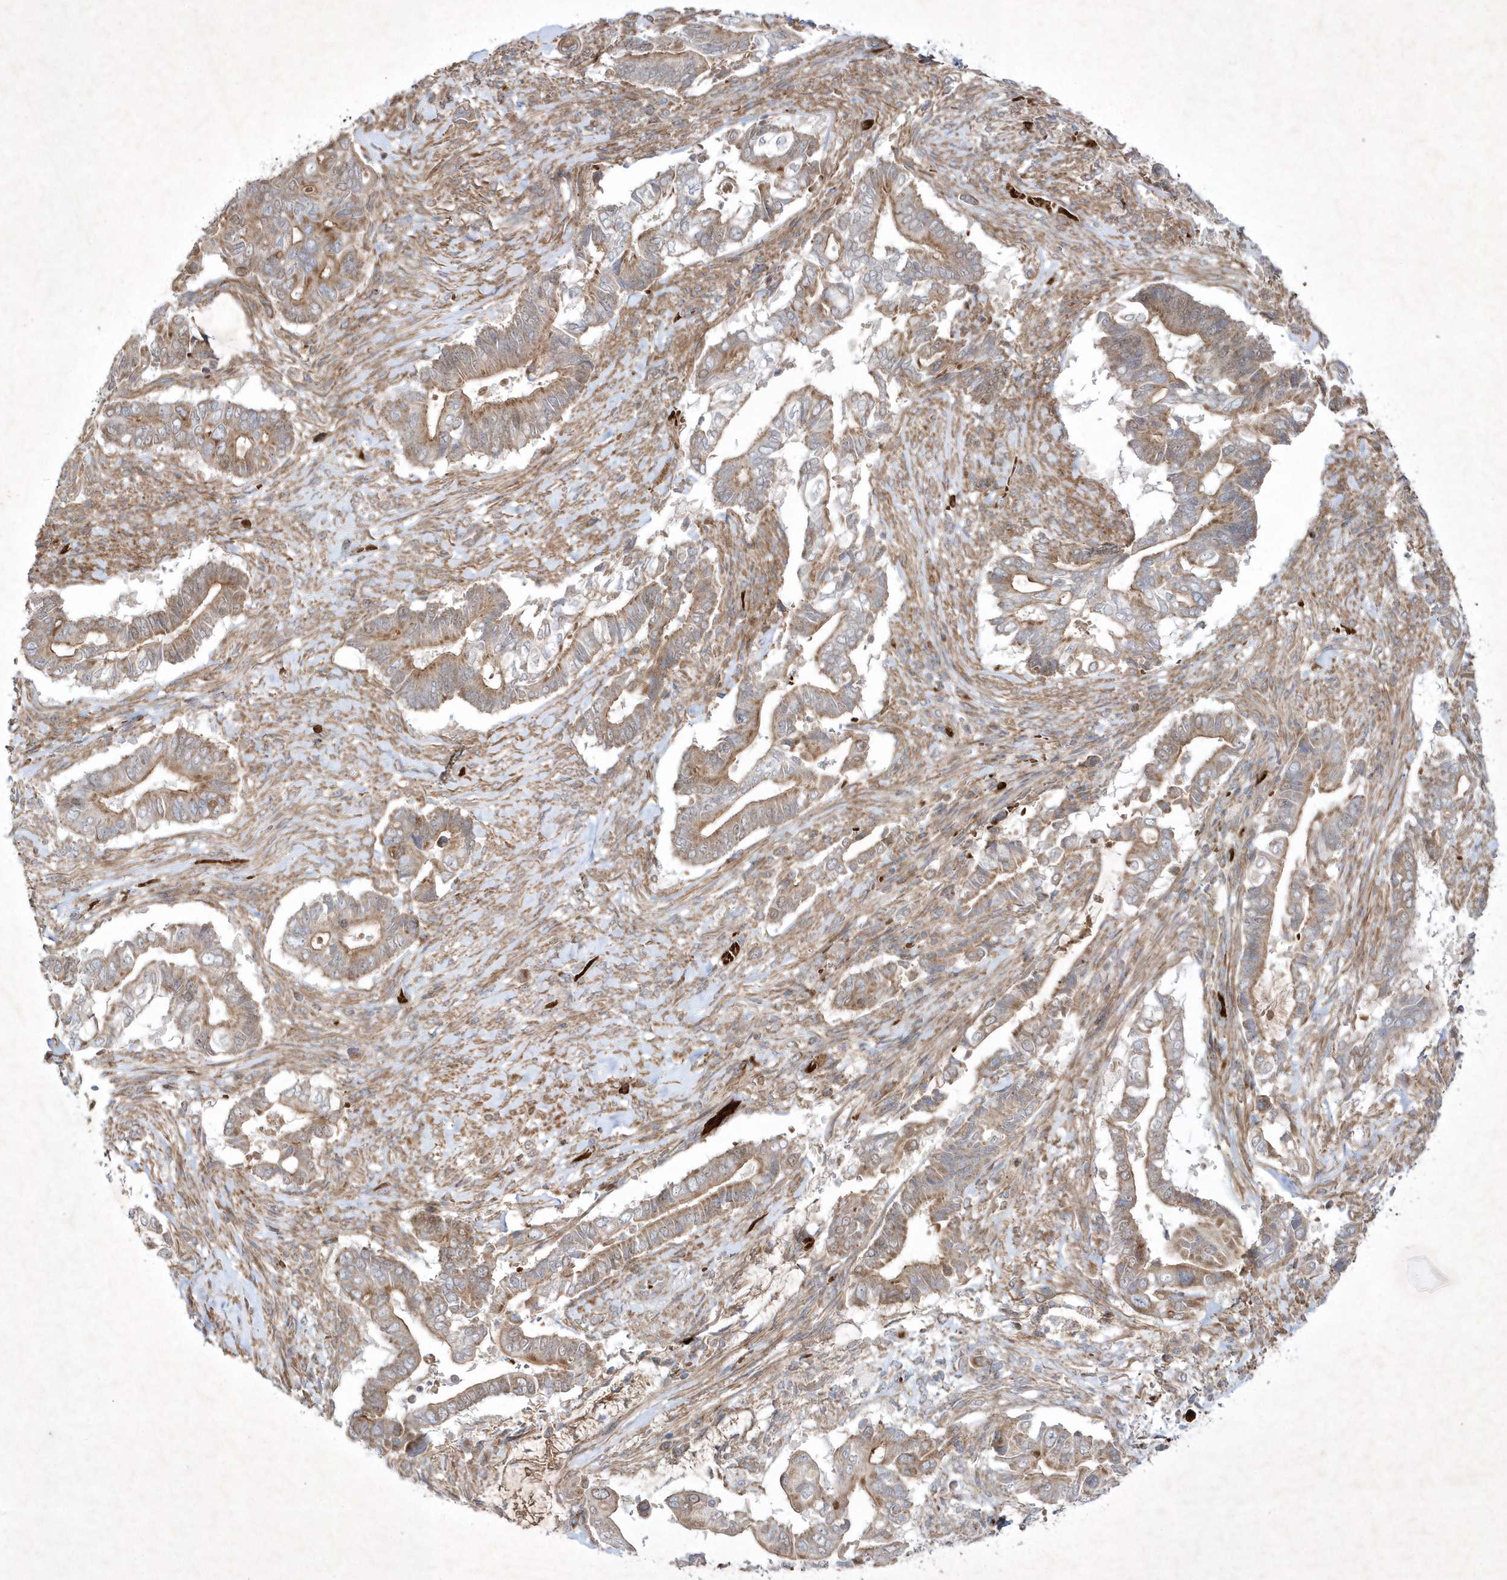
{"staining": {"intensity": "moderate", "quantity": ">75%", "location": "cytoplasmic/membranous"}, "tissue": "pancreatic cancer", "cell_type": "Tumor cells", "image_type": "cancer", "snomed": [{"axis": "morphology", "description": "Adenocarcinoma, NOS"}, {"axis": "topography", "description": "Pancreas"}], "caption": "Protein staining by IHC reveals moderate cytoplasmic/membranous expression in about >75% of tumor cells in pancreatic cancer.", "gene": "OPA1", "patient": {"sex": "male", "age": 68}}